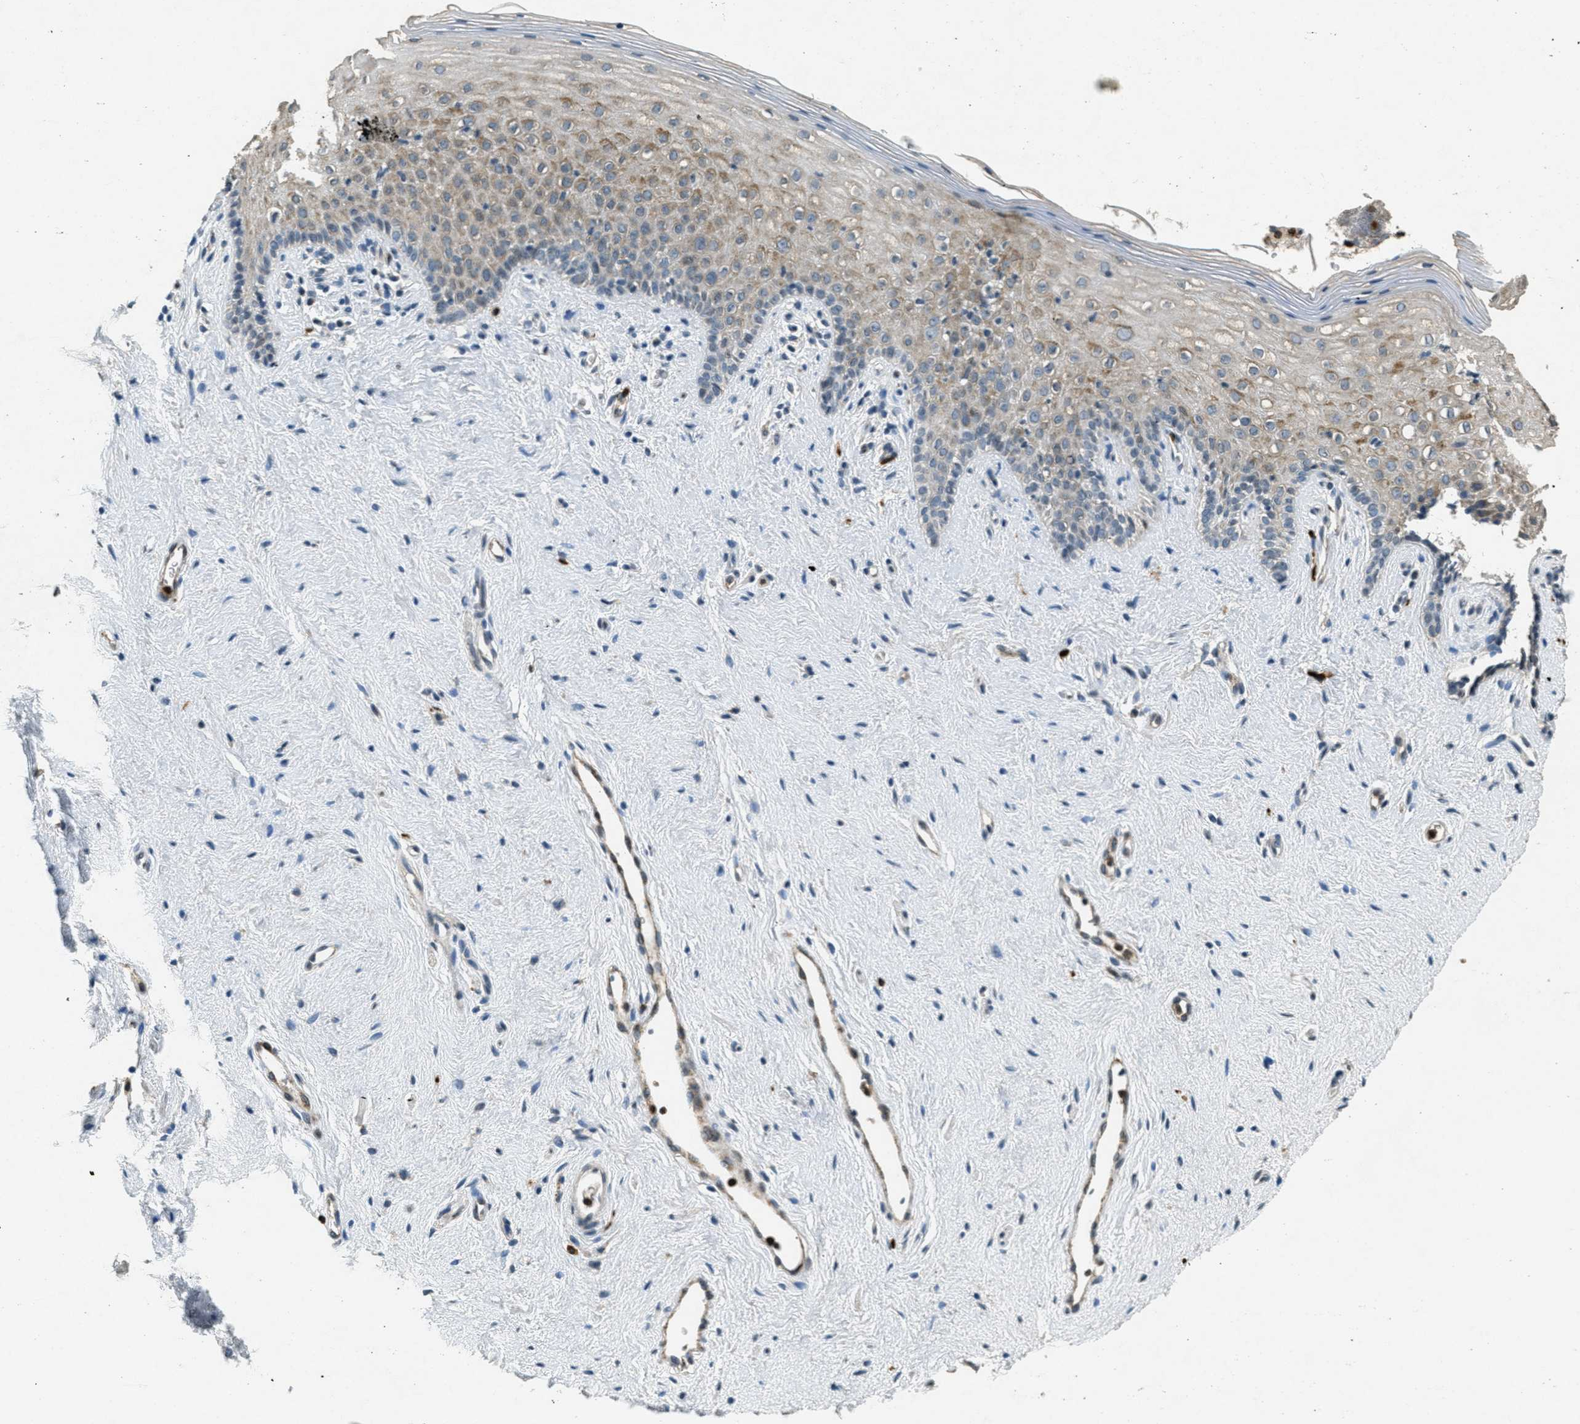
{"staining": {"intensity": "weak", "quantity": ">75%", "location": "cytoplasmic/membranous"}, "tissue": "vagina", "cell_type": "Squamous epithelial cells", "image_type": "normal", "snomed": [{"axis": "morphology", "description": "Normal tissue, NOS"}, {"axis": "topography", "description": "Vagina"}], "caption": "DAB (3,3'-diaminobenzidine) immunohistochemical staining of benign vagina demonstrates weak cytoplasmic/membranous protein positivity in approximately >75% of squamous epithelial cells. (DAB (3,3'-diaminobenzidine) = brown stain, brightfield microscopy at high magnification).", "gene": "RAB3D", "patient": {"sex": "female", "age": 44}}